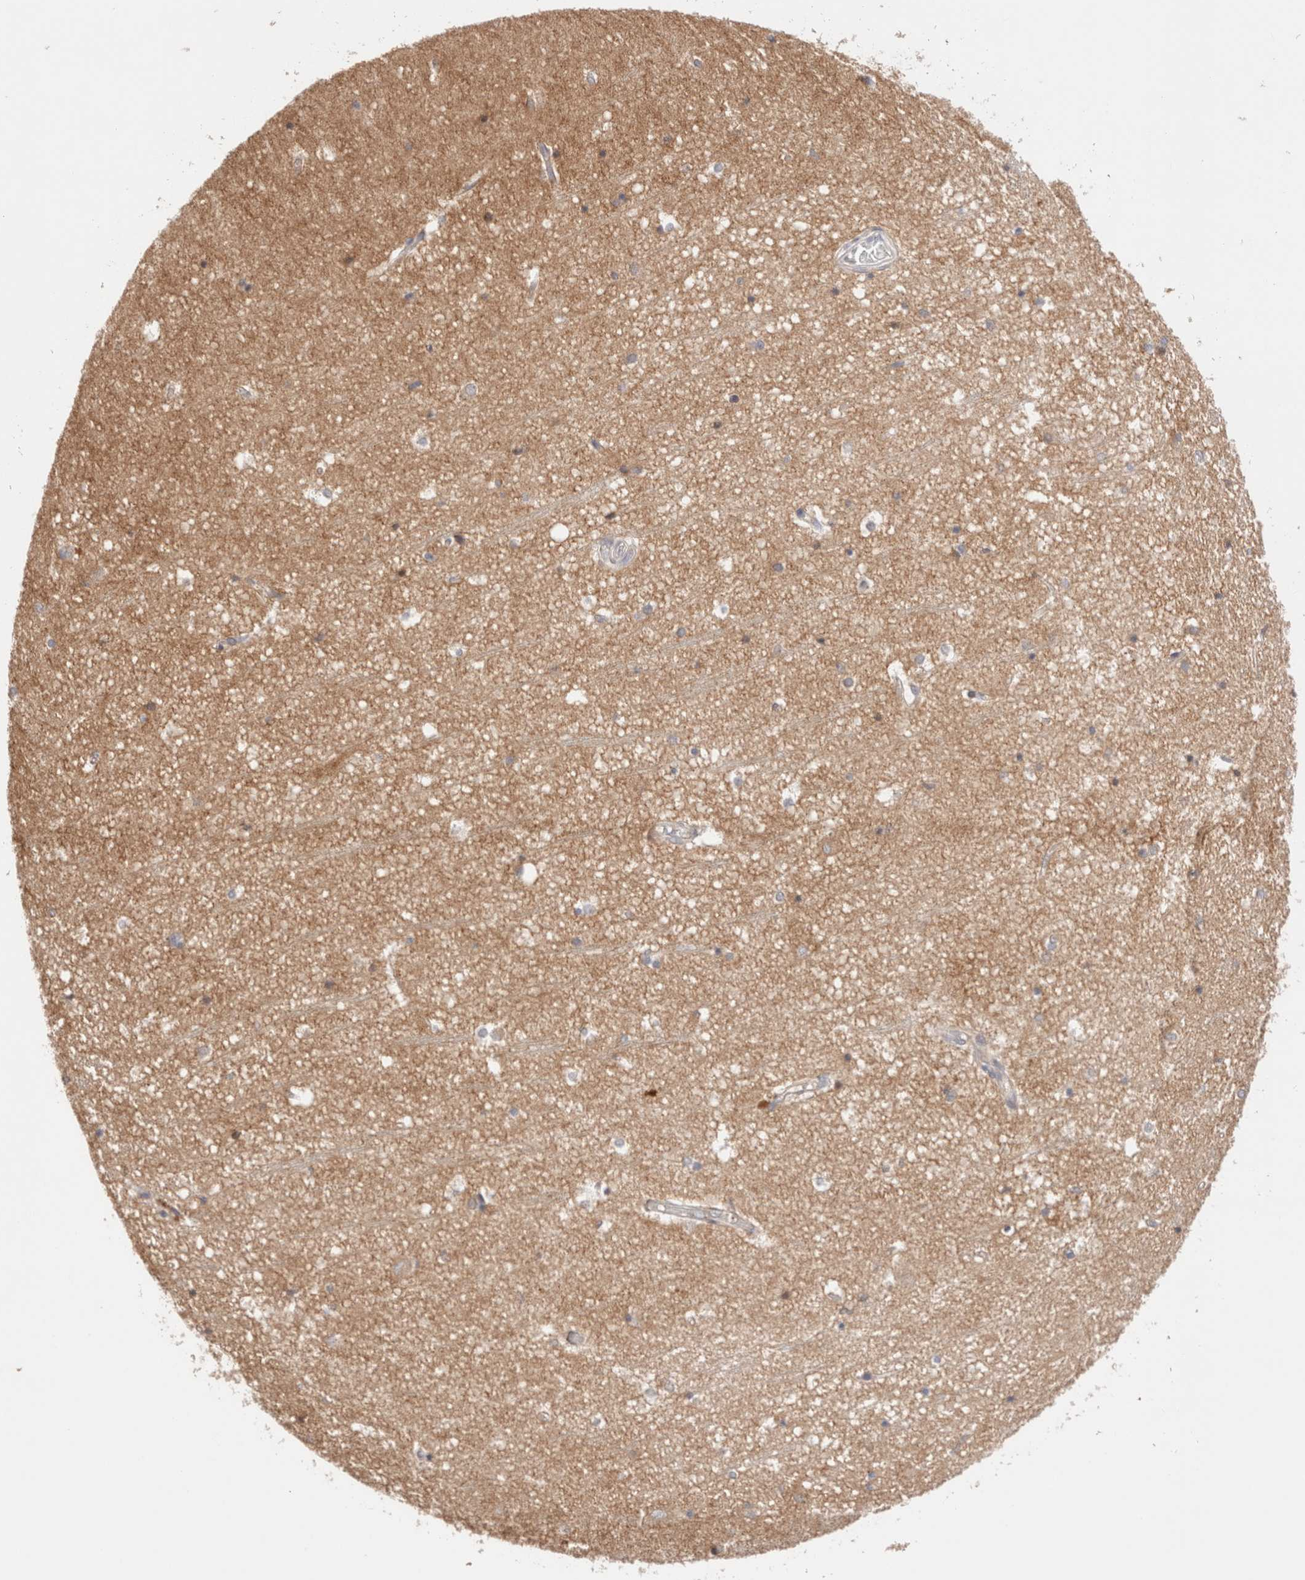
{"staining": {"intensity": "negative", "quantity": "none", "location": "none"}, "tissue": "hippocampus", "cell_type": "Glial cells", "image_type": "normal", "snomed": [{"axis": "morphology", "description": "Normal tissue, NOS"}, {"axis": "topography", "description": "Hippocampus"}], "caption": "Micrograph shows no protein expression in glial cells of unremarkable hippocampus. Nuclei are stained in blue.", "gene": "SIKE1", "patient": {"sex": "male", "age": 45}}